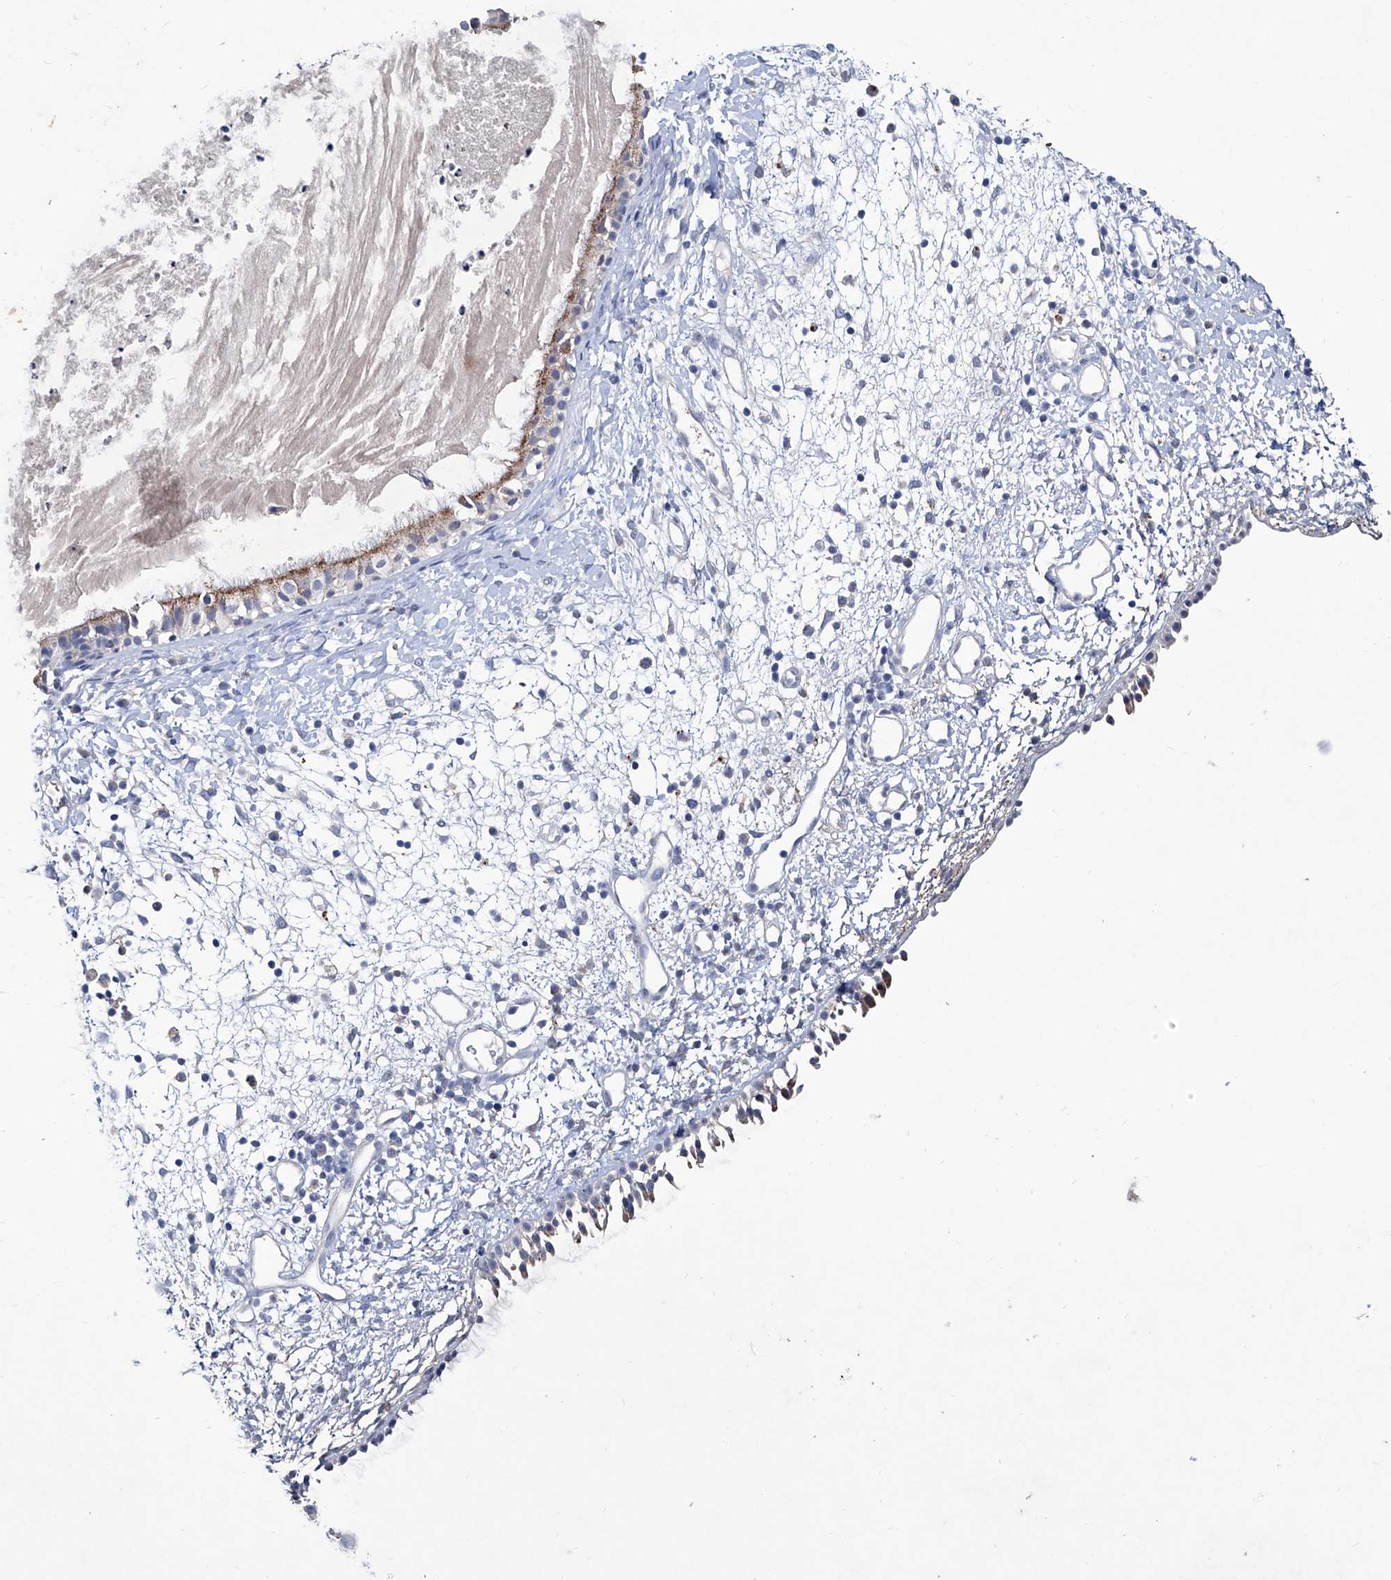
{"staining": {"intensity": "moderate", "quantity": "25%-75%", "location": "cytoplasmic/membranous"}, "tissue": "nasopharynx", "cell_type": "Respiratory epithelial cells", "image_type": "normal", "snomed": [{"axis": "morphology", "description": "Normal tissue, NOS"}, {"axis": "topography", "description": "Nasopharynx"}], "caption": "IHC image of normal human nasopharynx stained for a protein (brown), which shows medium levels of moderate cytoplasmic/membranous positivity in approximately 25%-75% of respiratory epithelial cells.", "gene": "KLHL17", "patient": {"sex": "male", "age": 22}}